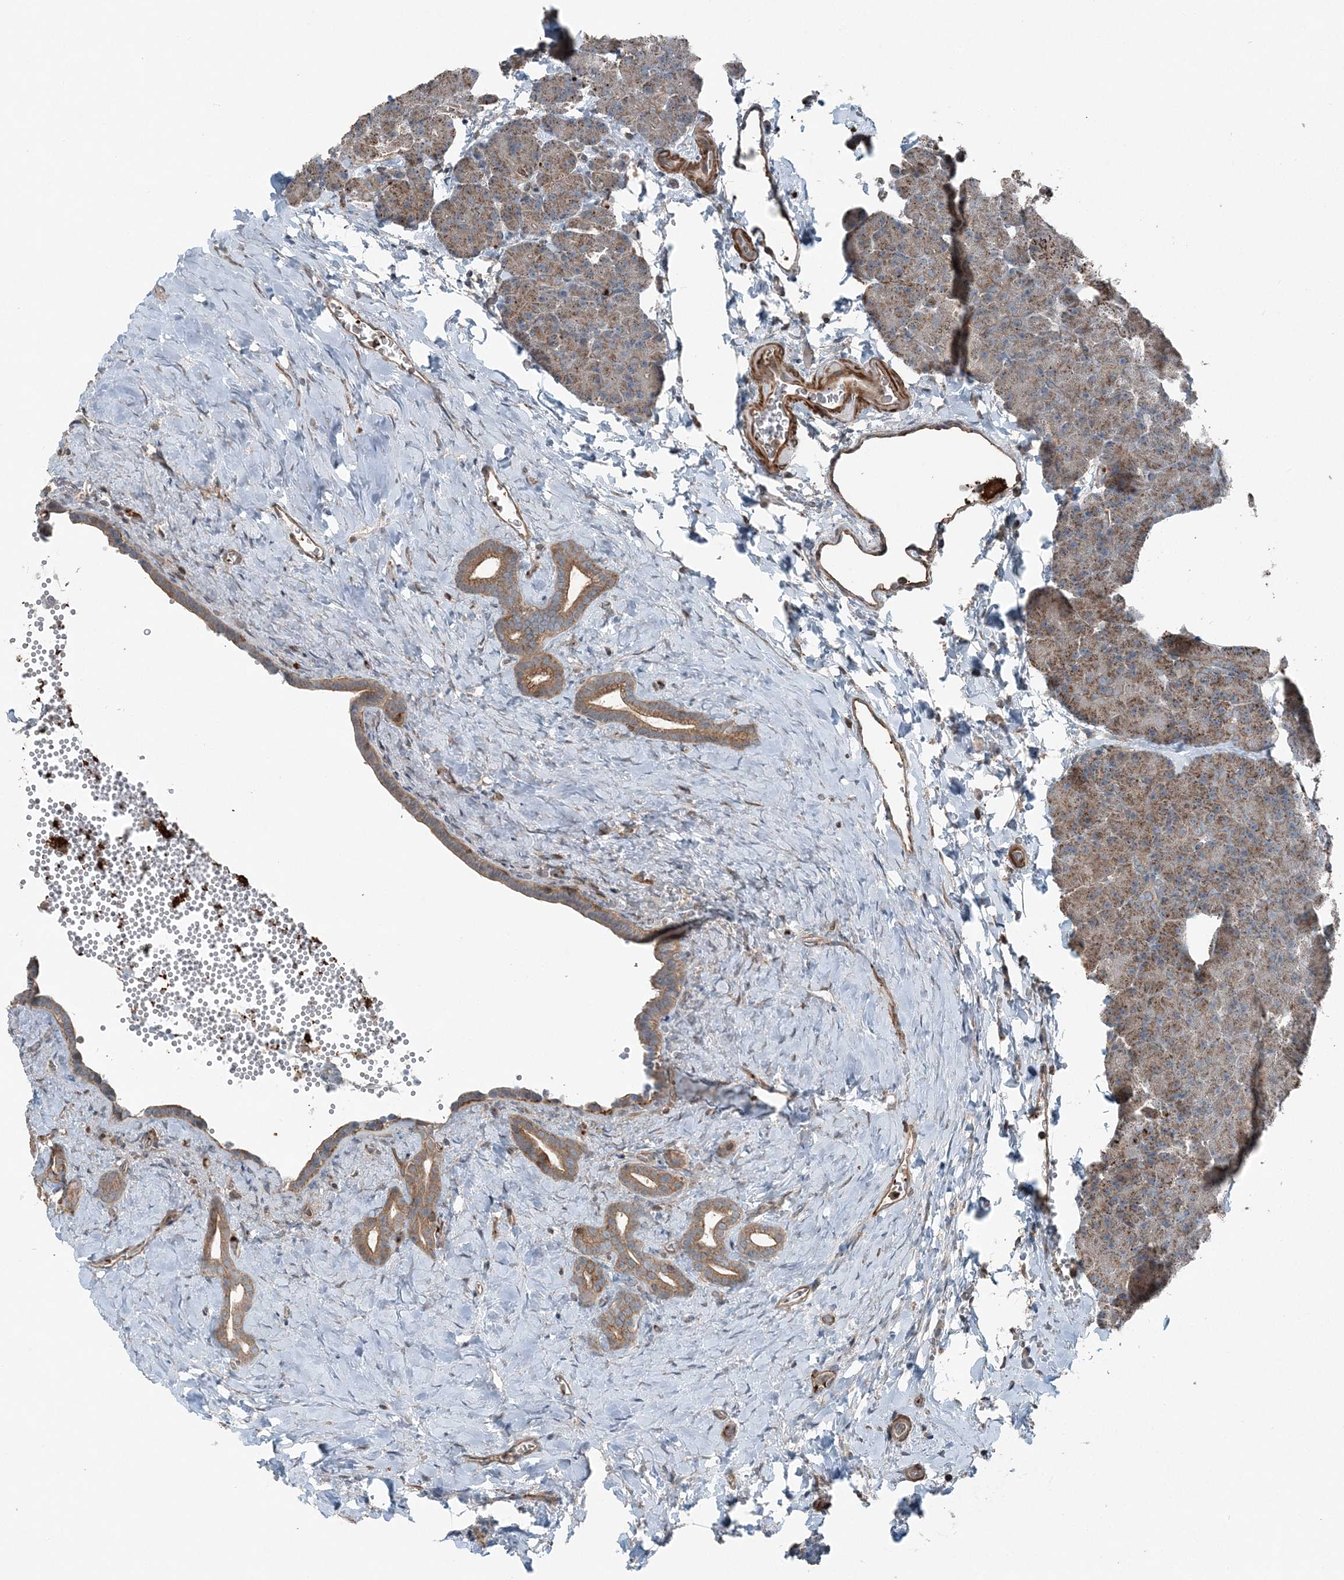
{"staining": {"intensity": "weak", "quantity": ">75%", "location": "cytoplasmic/membranous"}, "tissue": "pancreas", "cell_type": "Exocrine glandular cells", "image_type": "normal", "snomed": [{"axis": "morphology", "description": "Normal tissue, NOS"}, {"axis": "morphology", "description": "Carcinoid, malignant, NOS"}, {"axis": "topography", "description": "Pancreas"}], "caption": "Exocrine glandular cells display low levels of weak cytoplasmic/membranous staining in approximately >75% of cells in normal human pancreas.", "gene": "KY", "patient": {"sex": "female", "age": 35}}